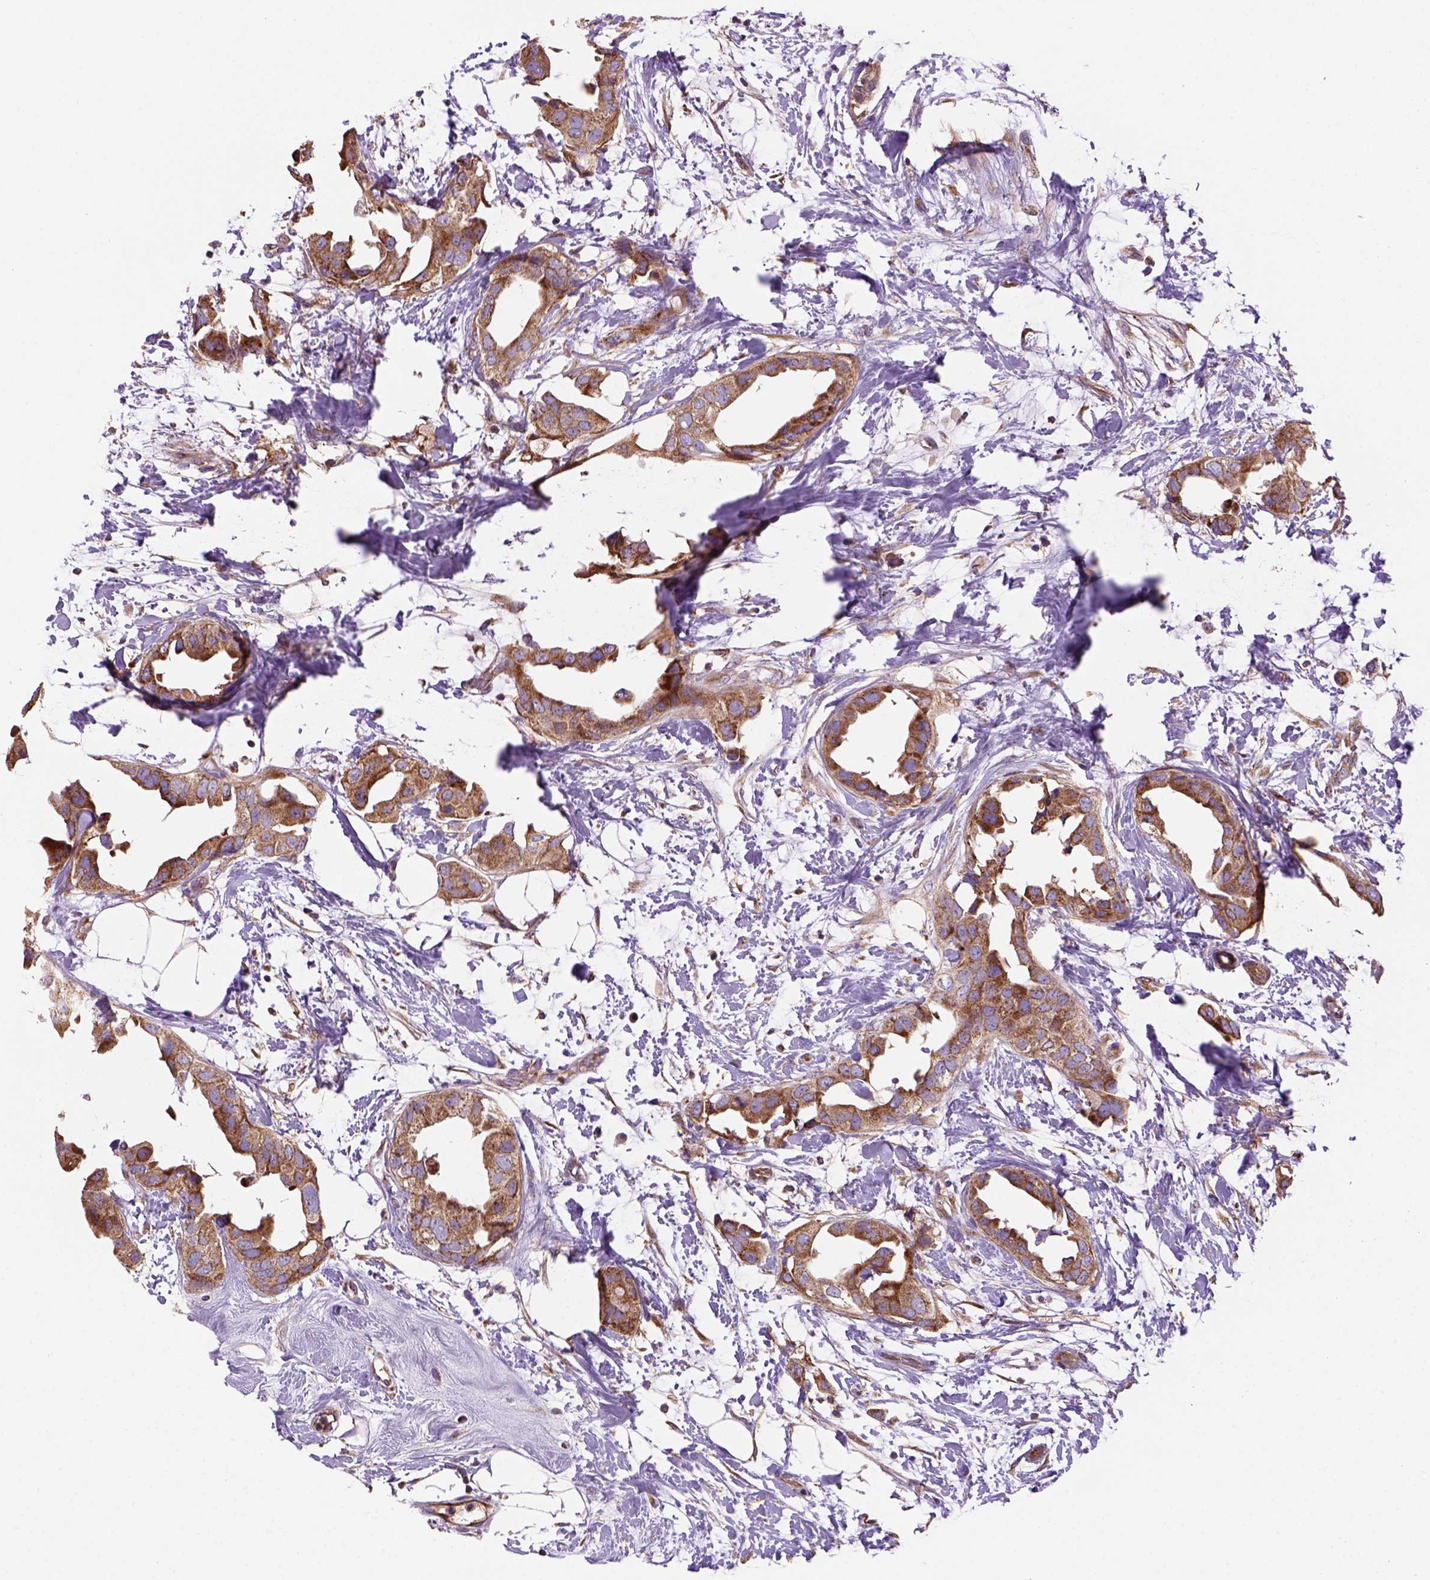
{"staining": {"intensity": "strong", "quantity": "<25%", "location": "cytoplasmic/membranous"}, "tissue": "breast cancer", "cell_type": "Tumor cells", "image_type": "cancer", "snomed": [{"axis": "morphology", "description": "Normal tissue, NOS"}, {"axis": "morphology", "description": "Duct carcinoma"}, {"axis": "topography", "description": "Breast"}], "caption": "Protein expression by immunohistochemistry (IHC) reveals strong cytoplasmic/membranous staining in about <25% of tumor cells in infiltrating ductal carcinoma (breast). Ihc stains the protein in brown and the nuclei are stained blue.", "gene": "WARS2", "patient": {"sex": "female", "age": 40}}